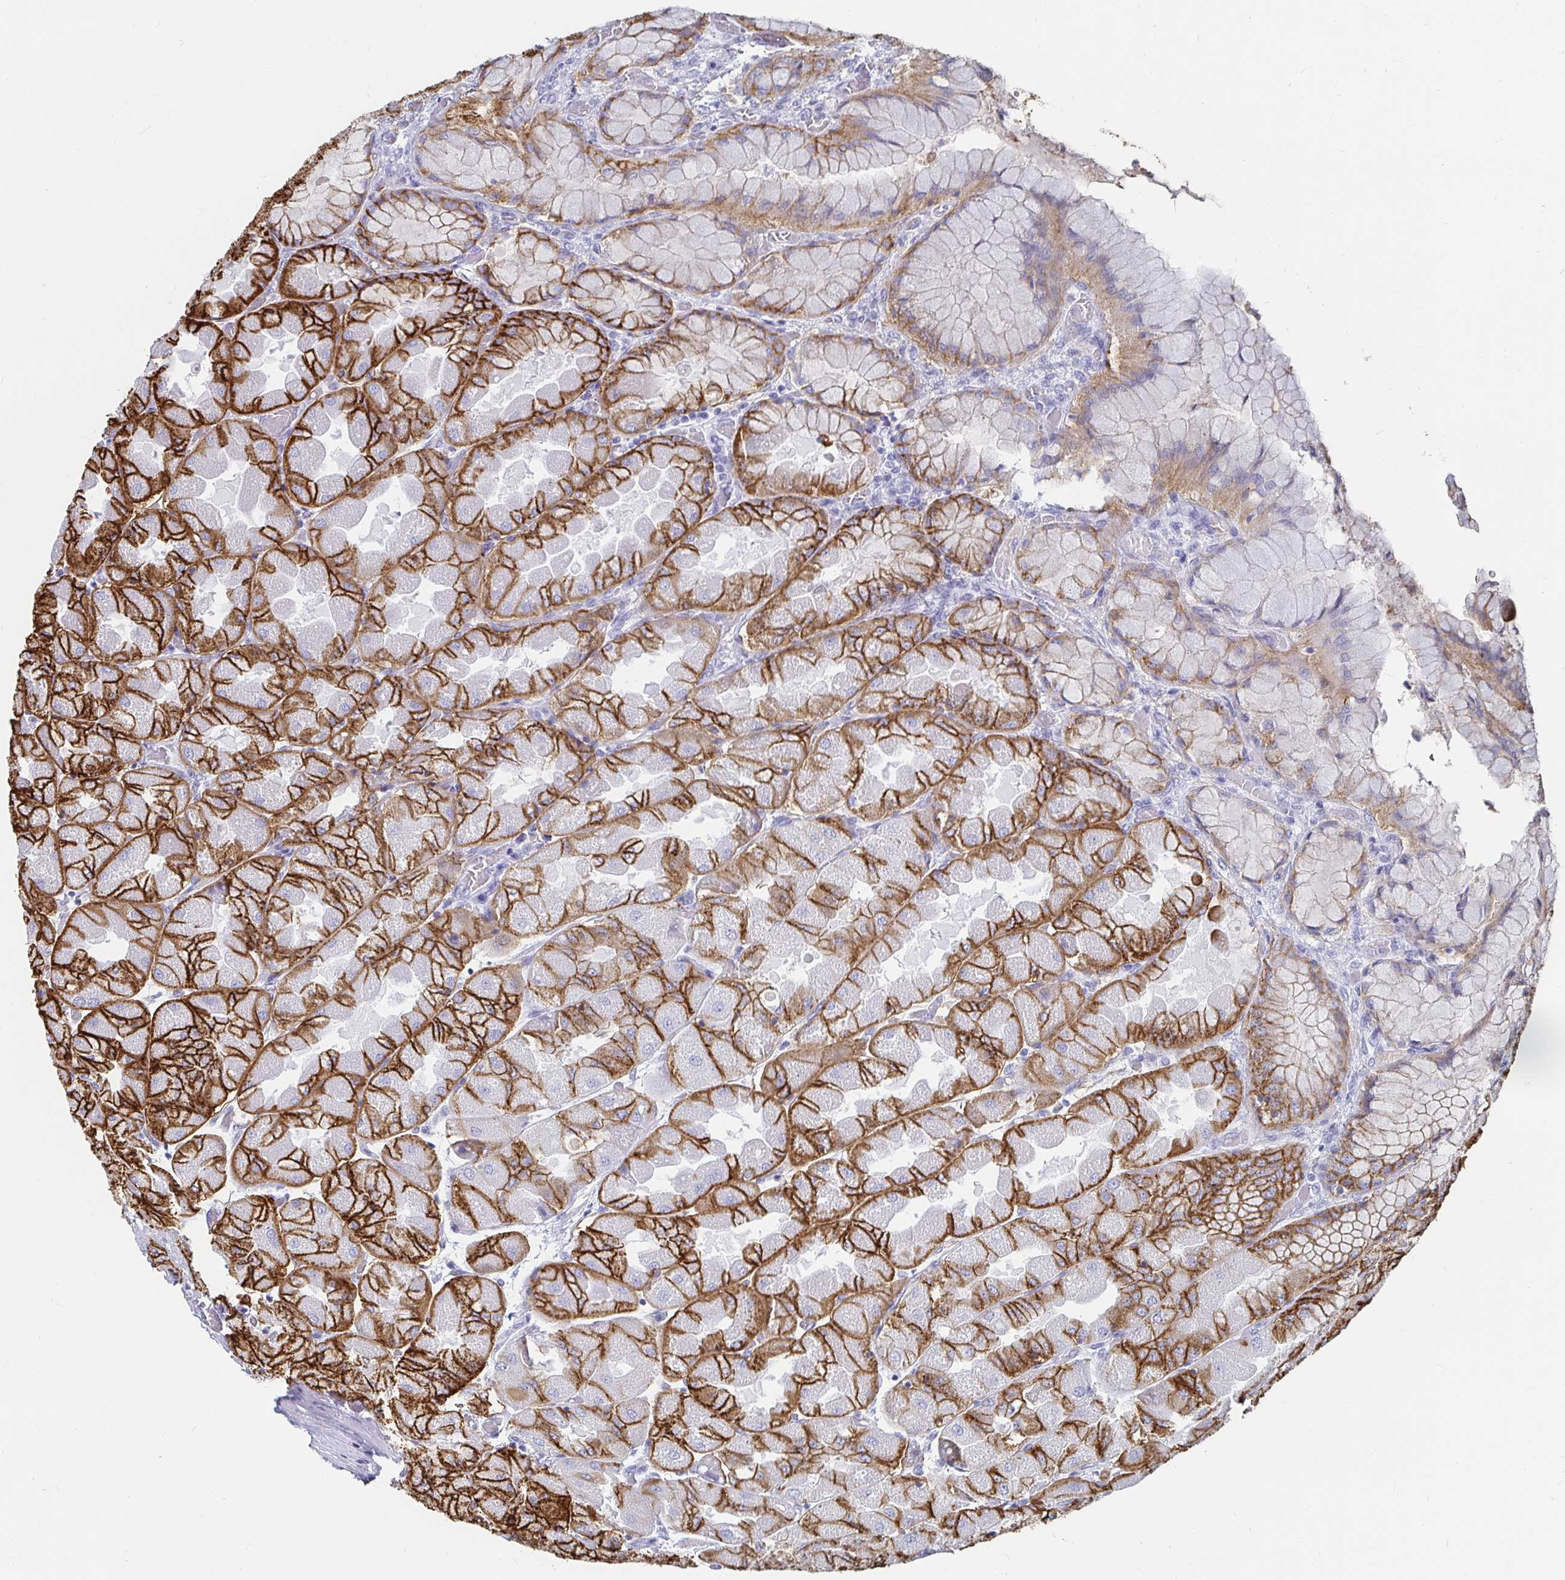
{"staining": {"intensity": "strong", "quantity": ">75%", "location": "cytoplasmic/membranous"}, "tissue": "stomach", "cell_type": "Glandular cells", "image_type": "normal", "snomed": [{"axis": "morphology", "description": "Normal tissue, NOS"}, {"axis": "topography", "description": "Stomach"}], "caption": "Protein staining shows strong cytoplasmic/membranous positivity in about >75% of glandular cells in benign stomach.", "gene": "CA9", "patient": {"sex": "female", "age": 61}}